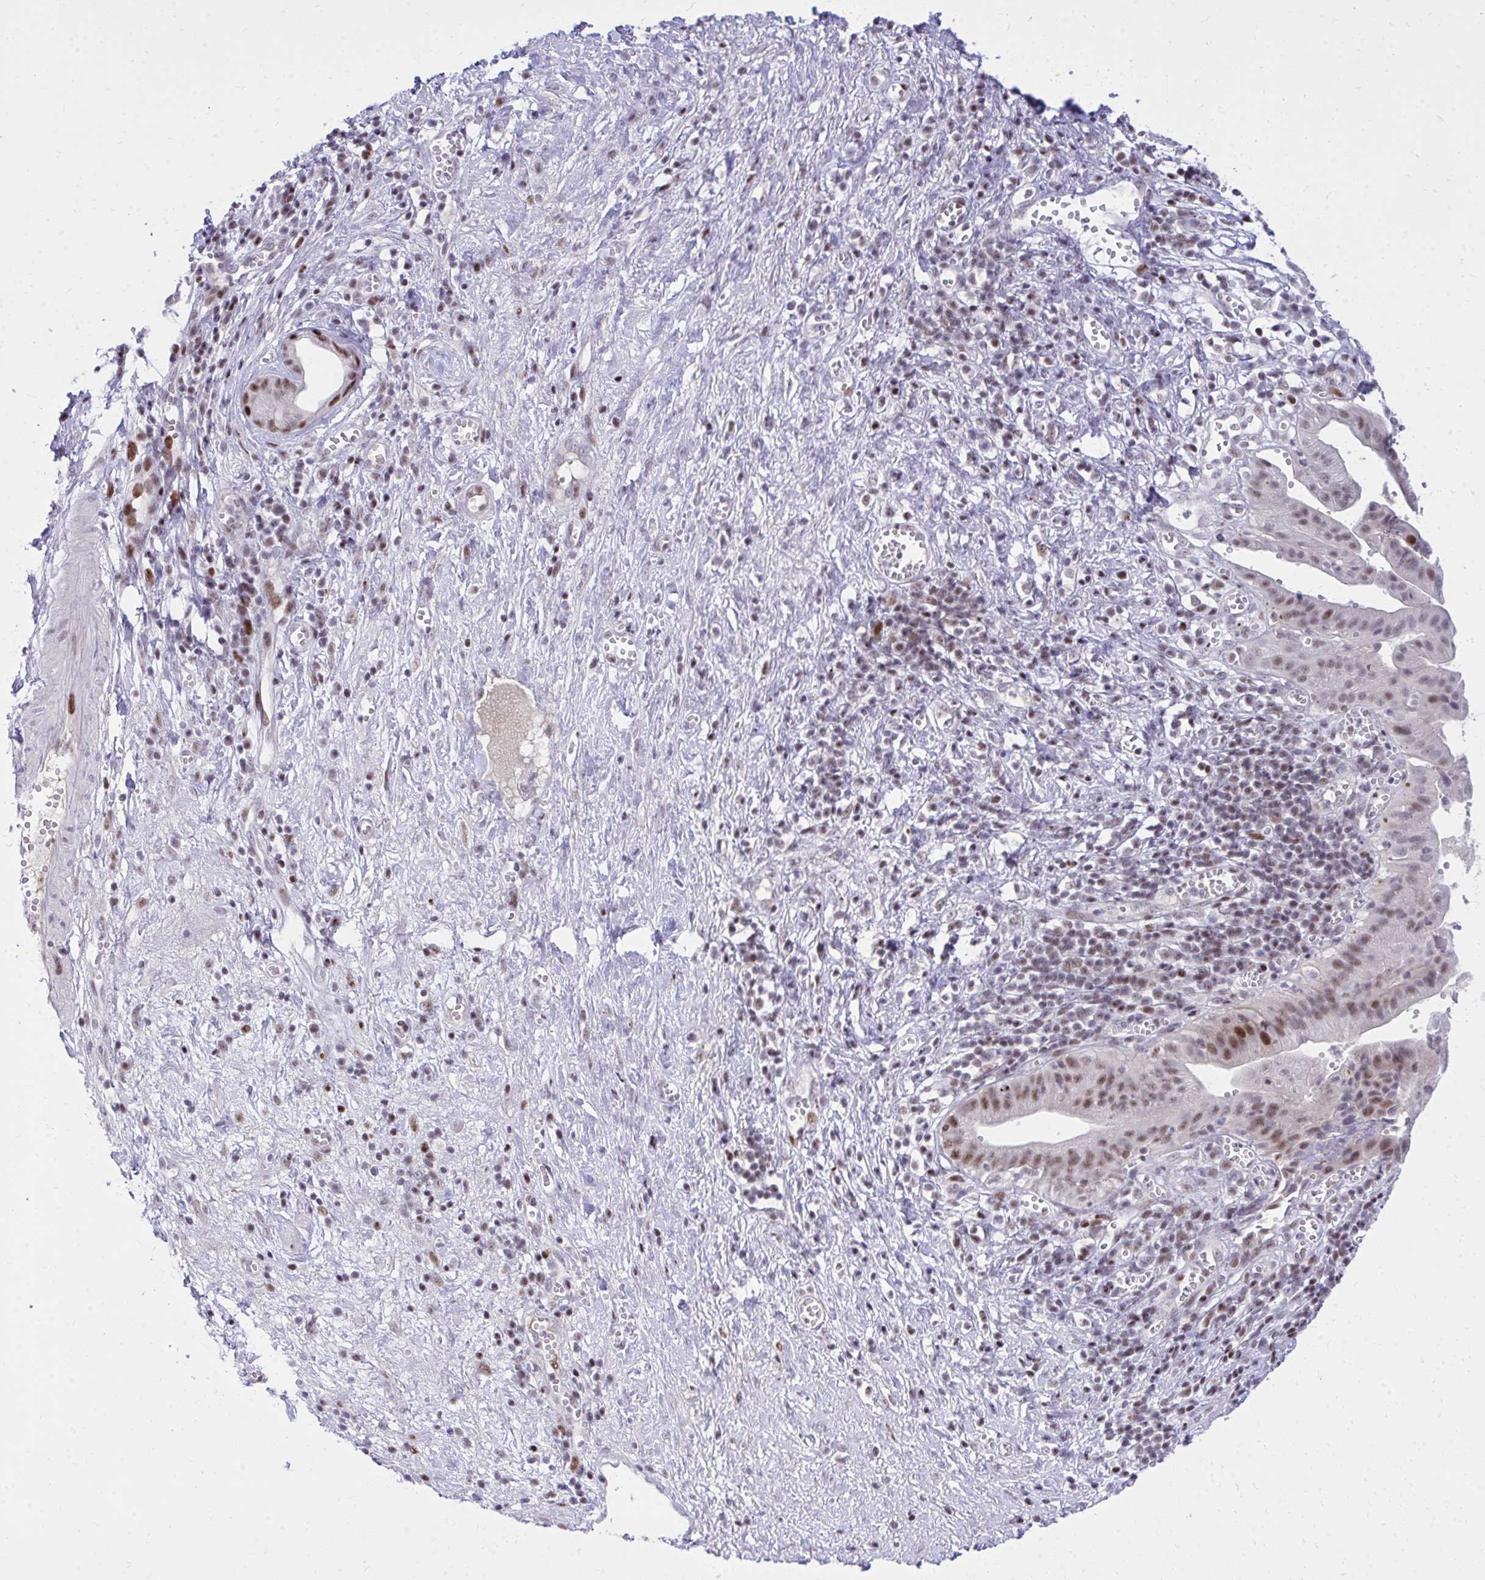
{"staining": {"intensity": "moderate", "quantity": "25%-75%", "location": "nuclear"}, "tissue": "pancreatic cancer", "cell_type": "Tumor cells", "image_type": "cancer", "snomed": [{"axis": "morphology", "description": "Adenocarcinoma, NOS"}, {"axis": "topography", "description": "Pancreas"}], "caption": "Brown immunohistochemical staining in adenocarcinoma (pancreatic) demonstrates moderate nuclear staining in about 25%-75% of tumor cells.", "gene": "C14orf39", "patient": {"sex": "female", "age": 73}}